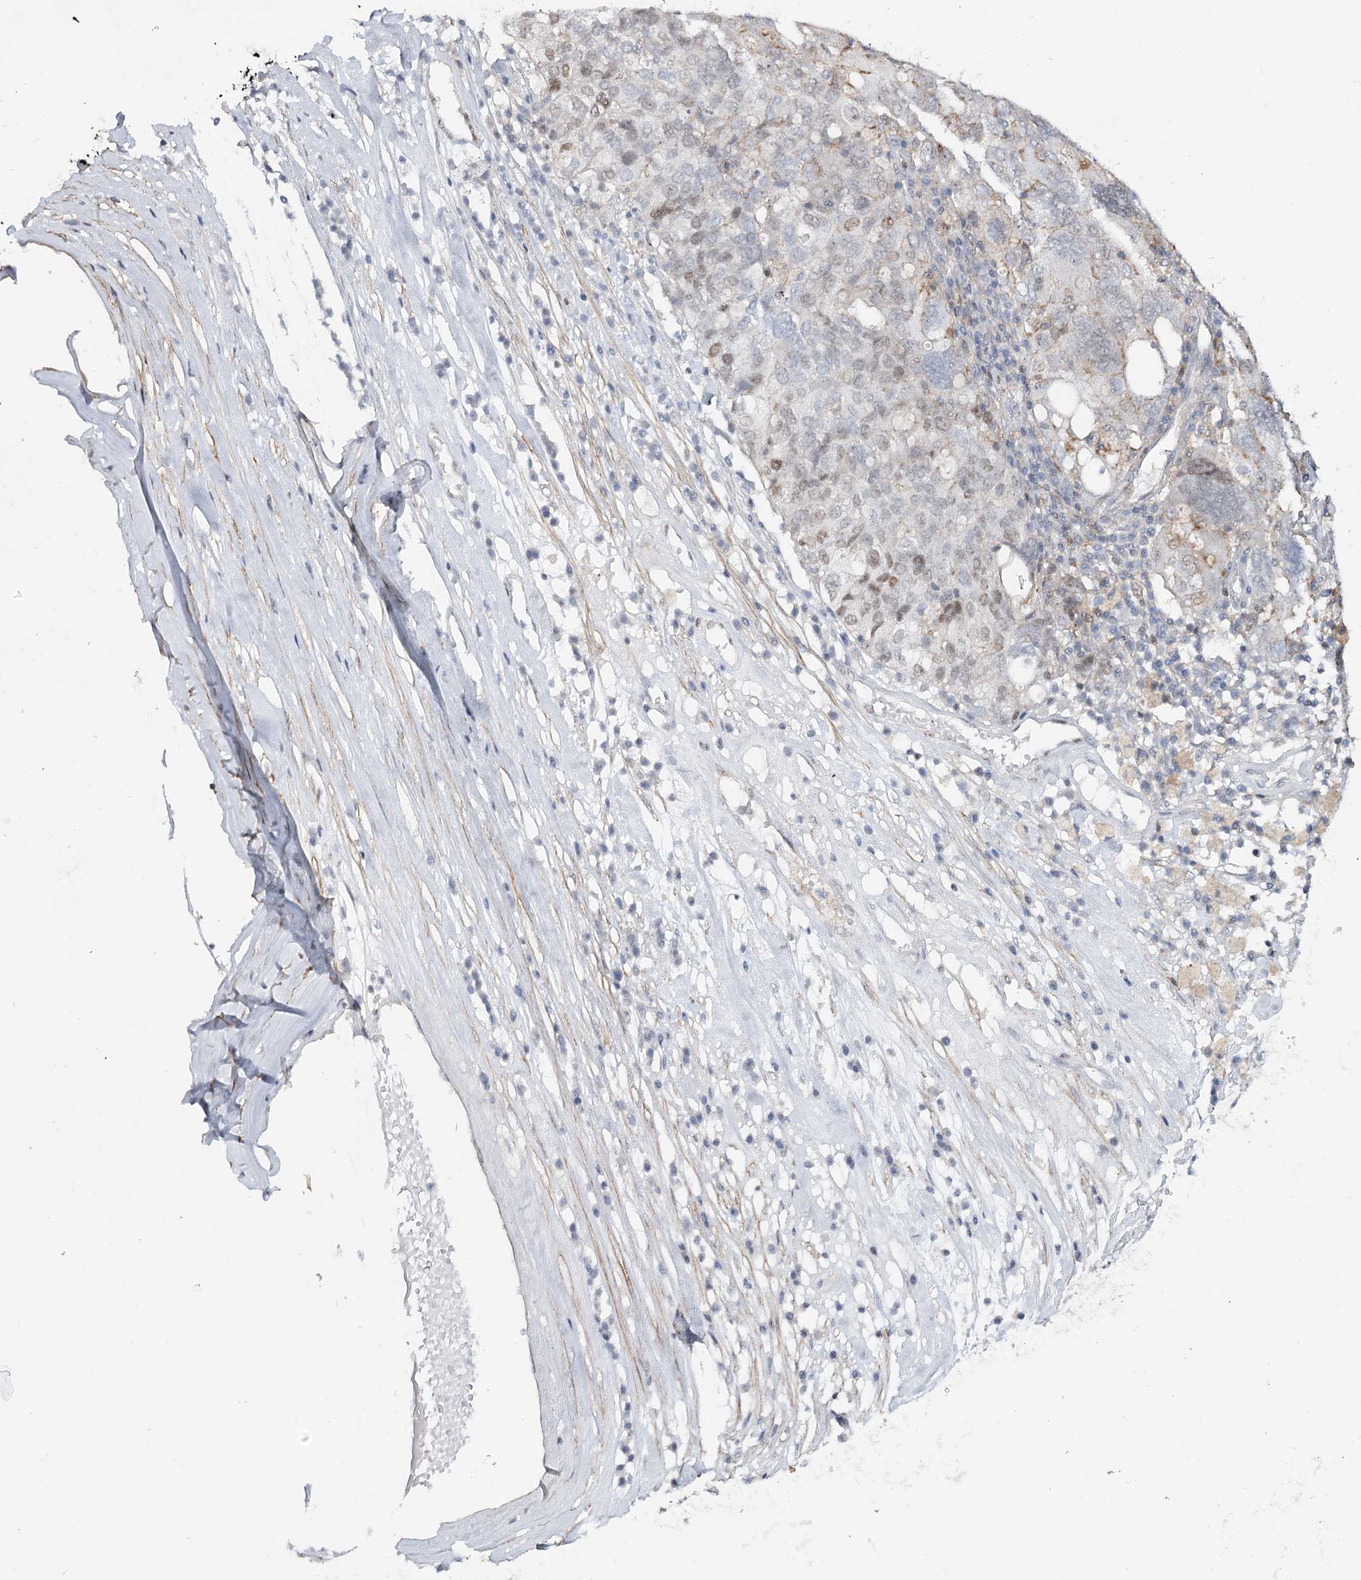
{"staining": {"intensity": "moderate", "quantity": "25%-75%", "location": "nuclear"}, "tissue": "ovarian cancer", "cell_type": "Tumor cells", "image_type": "cancer", "snomed": [{"axis": "morphology", "description": "Carcinoma, endometroid"}, {"axis": "topography", "description": "Ovary"}], "caption": "Moderate nuclear positivity is seen in about 25%-75% of tumor cells in endometroid carcinoma (ovarian).", "gene": "ZC3H8", "patient": {"sex": "female", "age": 62}}